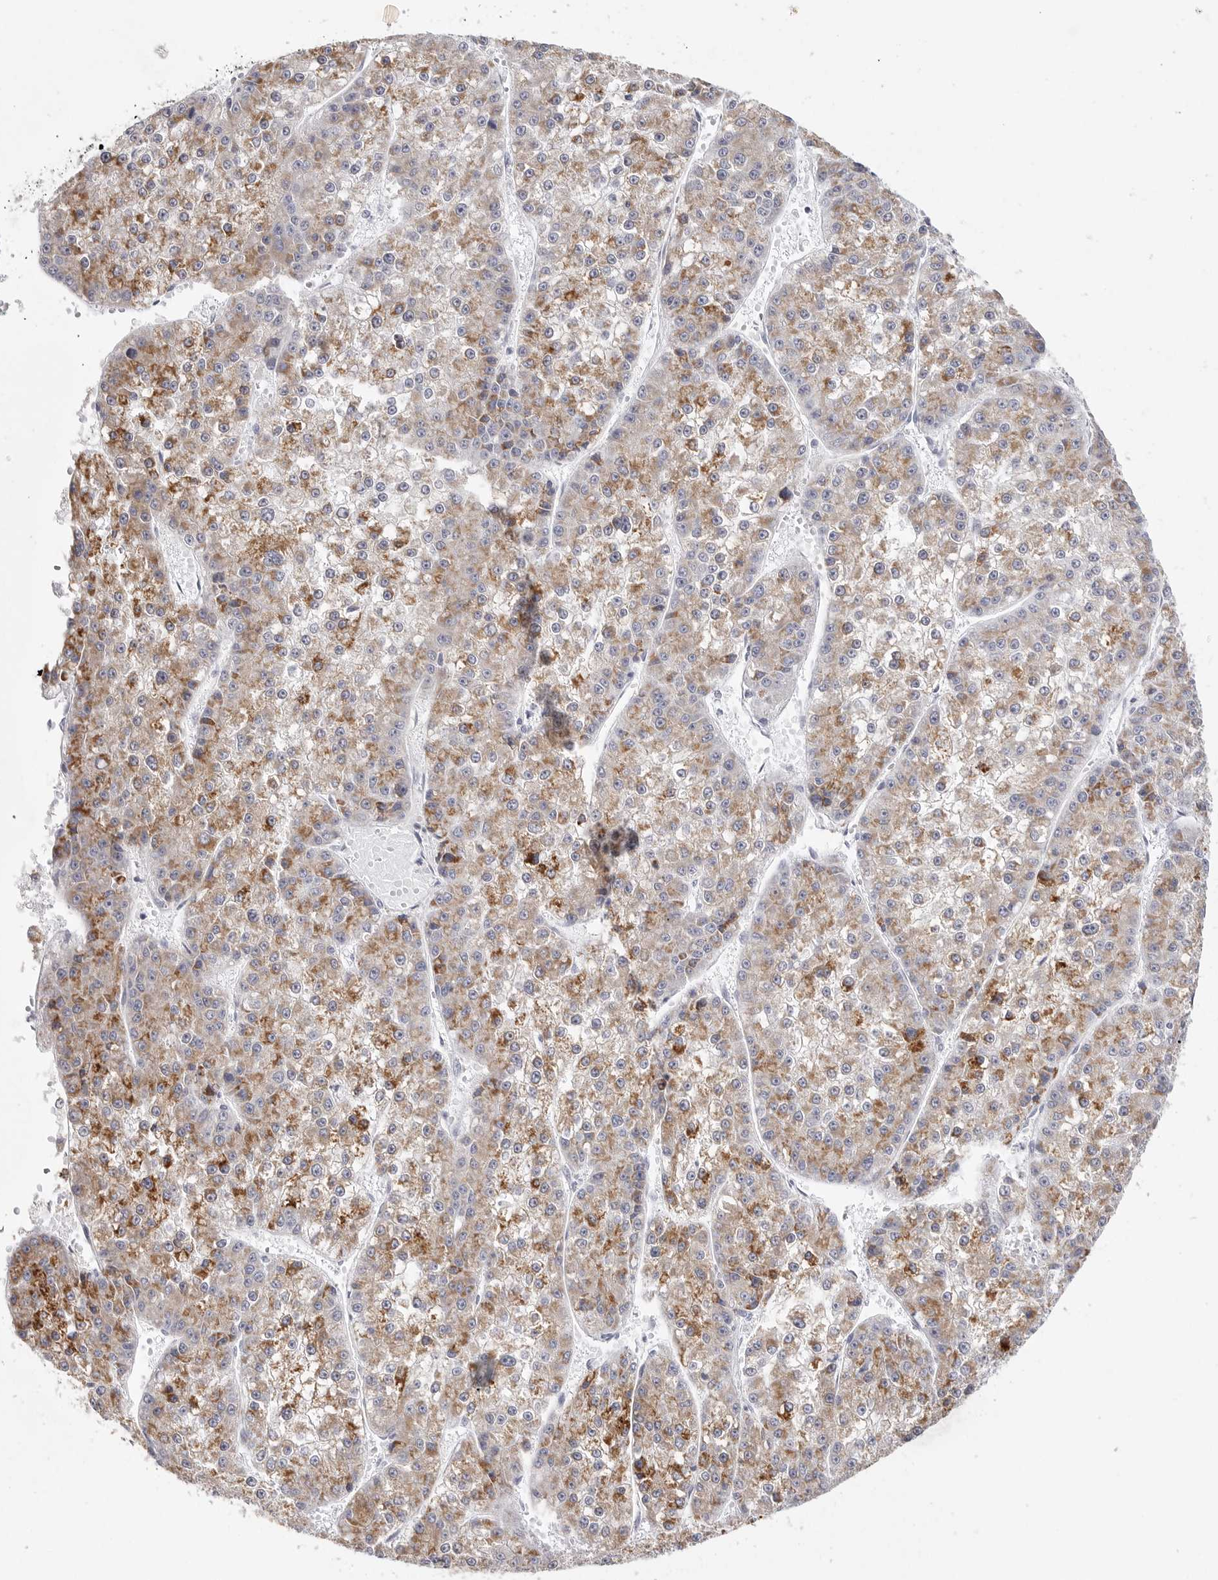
{"staining": {"intensity": "moderate", "quantity": ">75%", "location": "cytoplasmic/membranous"}, "tissue": "liver cancer", "cell_type": "Tumor cells", "image_type": "cancer", "snomed": [{"axis": "morphology", "description": "Carcinoma, Hepatocellular, NOS"}, {"axis": "topography", "description": "Liver"}], "caption": "Immunohistochemistry (DAB) staining of human hepatocellular carcinoma (liver) reveals moderate cytoplasmic/membranous protein positivity in about >75% of tumor cells.", "gene": "ELP3", "patient": {"sex": "female", "age": 73}}